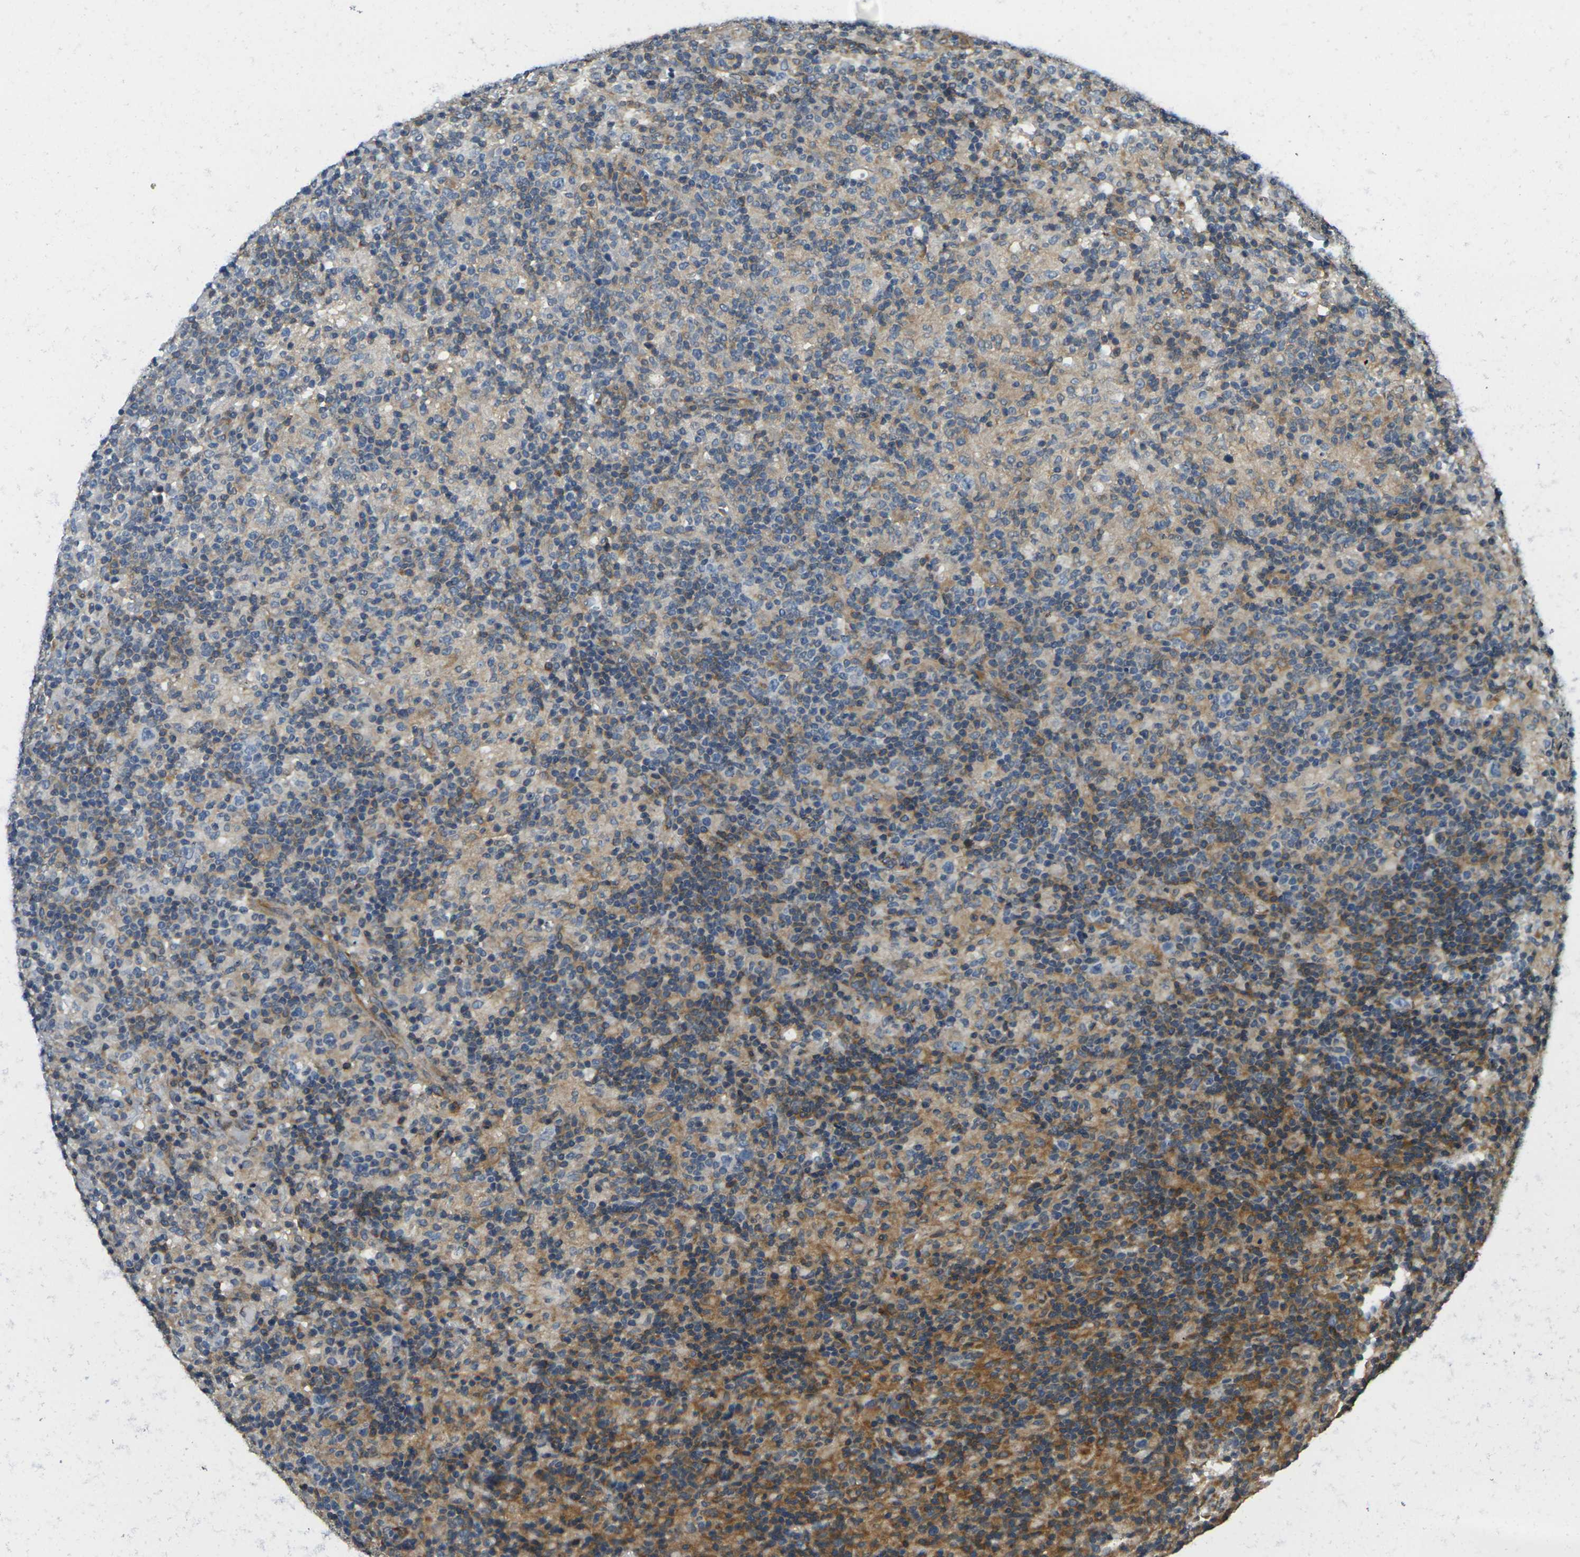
{"staining": {"intensity": "weak", "quantity": "<25%", "location": "cytoplasmic/membranous"}, "tissue": "lymphoma", "cell_type": "Tumor cells", "image_type": "cancer", "snomed": [{"axis": "morphology", "description": "Hodgkin's disease, NOS"}, {"axis": "topography", "description": "Lymph node"}], "caption": "The image exhibits no staining of tumor cells in Hodgkin's disease.", "gene": "CAST", "patient": {"sex": "male", "age": 70}}